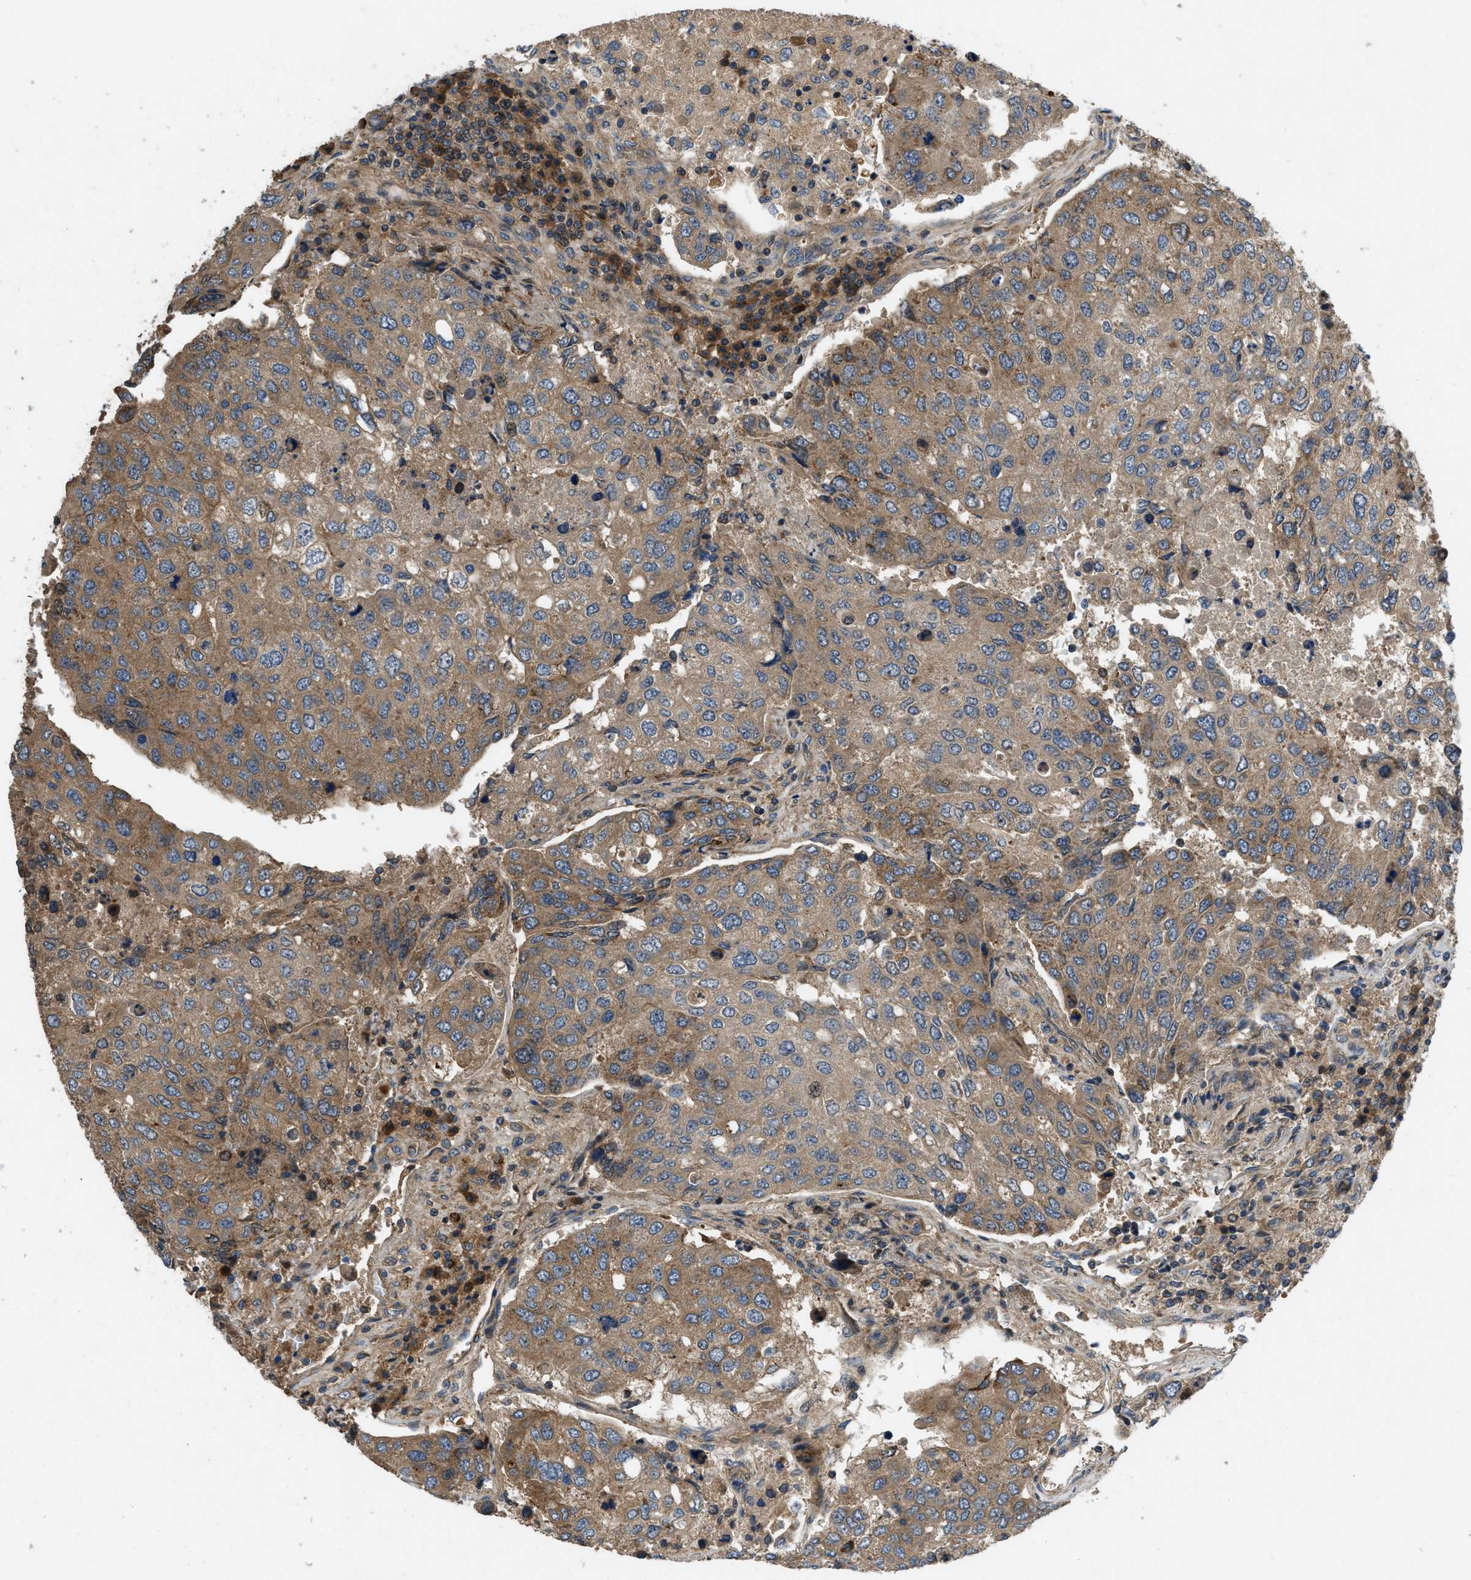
{"staining": {"intensity": "moderate", "quantity": ">75%", "location": "cytoplasmic/membranous"}, "tissue": "urothelial cancer", "cell_type": "Tumor cells", "image_type": "cancer", "snomed": [{"axis": "morphology", "description": "Urothelial carcinoma, High grade"}, {"axis": "topography", "description": "Lymph node"}, {"axis": "topography", "description": "Urinary bladder"}], "caption": "There is medium levels of moderate cytoplasmic/membranous expression in tumor cells of high-grade urothelial carcinoma, as demonstrated by immunohistochemical staining (brown color).", "gene": "CNNM3", "patient": {"sex": "male", "age": 51}}